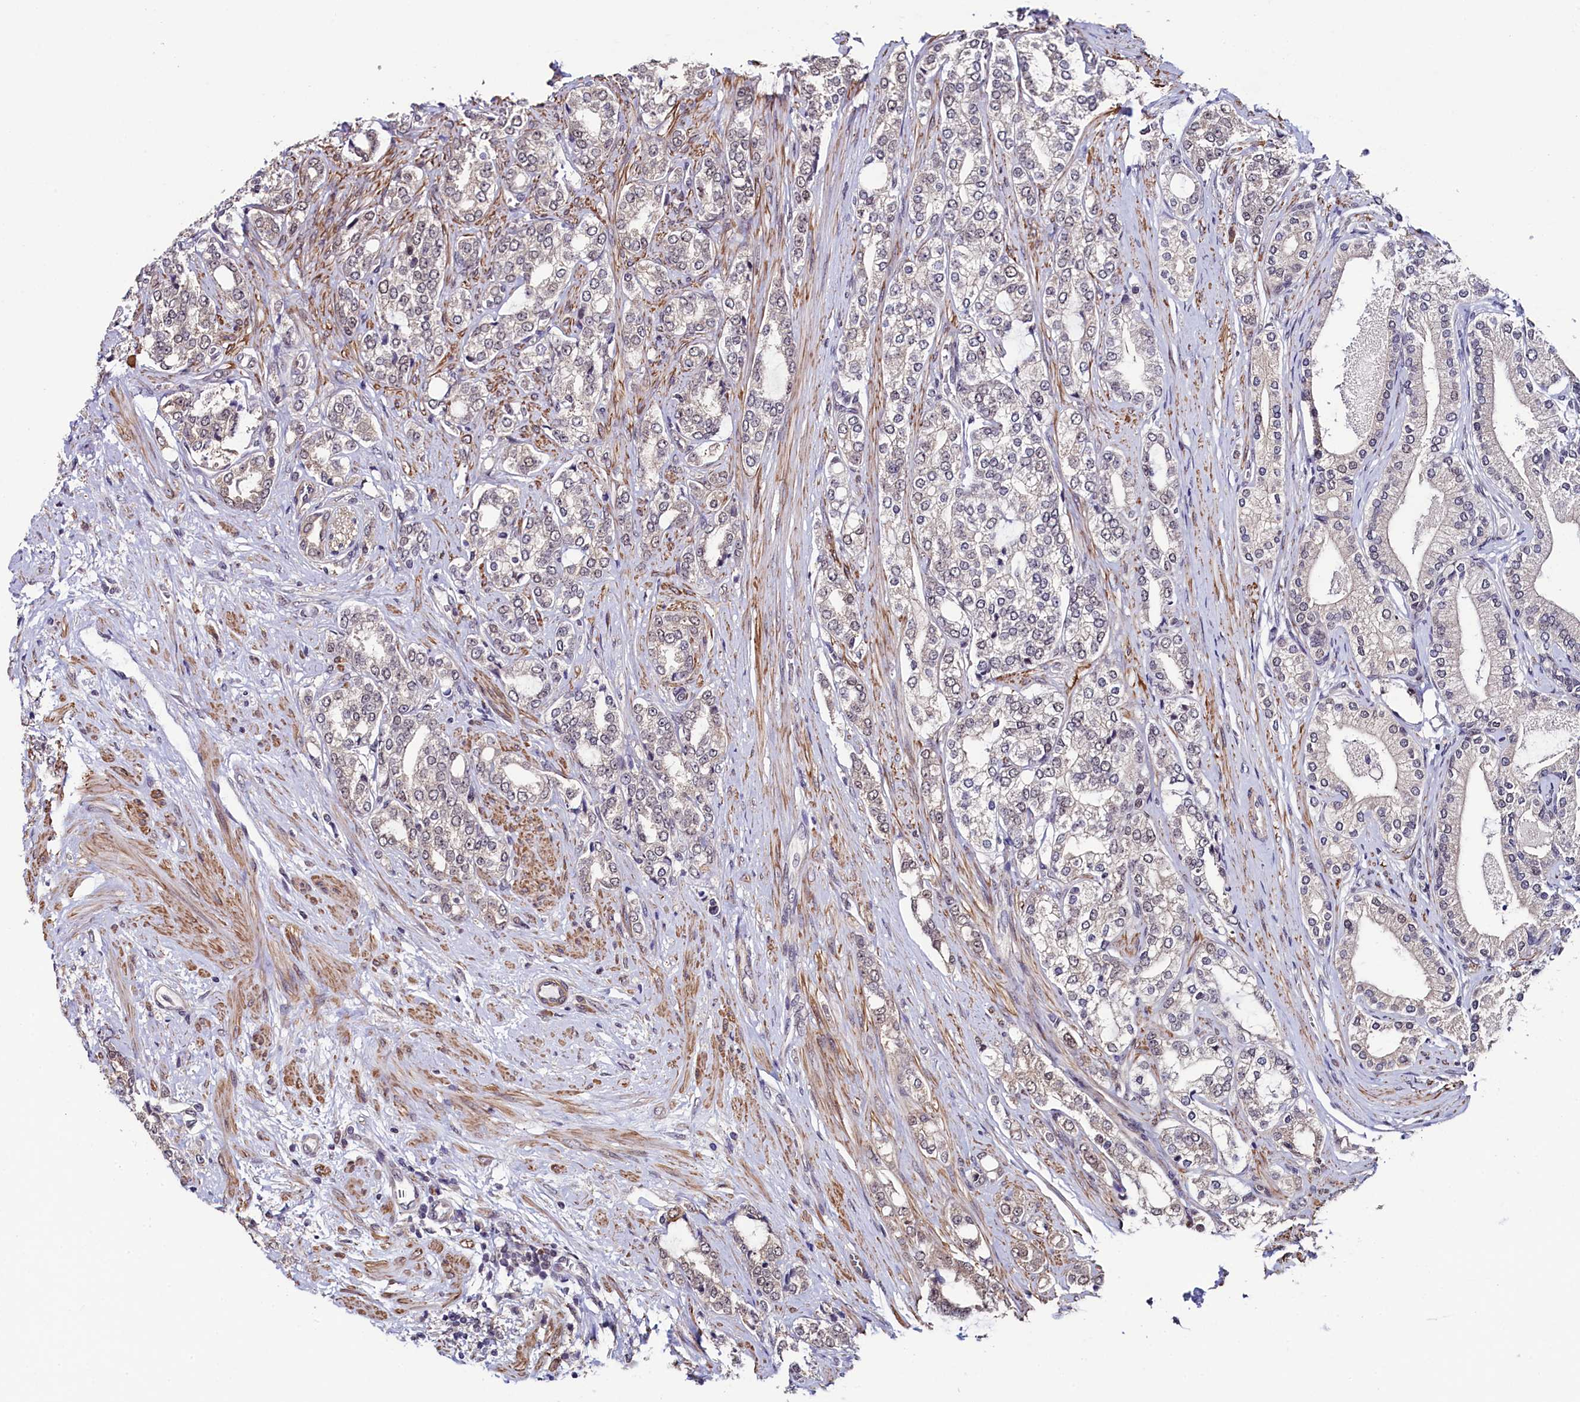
{"staining": {"intensity": "weak", "quantity": "<25%", "location": "nuclear"}, "tissue": "prostate cancer", "cell_type": "Tumor cells", "image_type": "cancer", "snomed": [{"axis": "morphology", "description": "Adenocarcinoma, High grade"}, {"axis": "topography", "description": "Prostate"}], "caption": "Immunohistochemistry (IHC) photomicrograph of neoplastic tissue: prostate cancer stained with DAB reveals no significant protein staining in tumor cells.", "gene": "LEO1", "patient": {"sex": "male", "age": 64}}